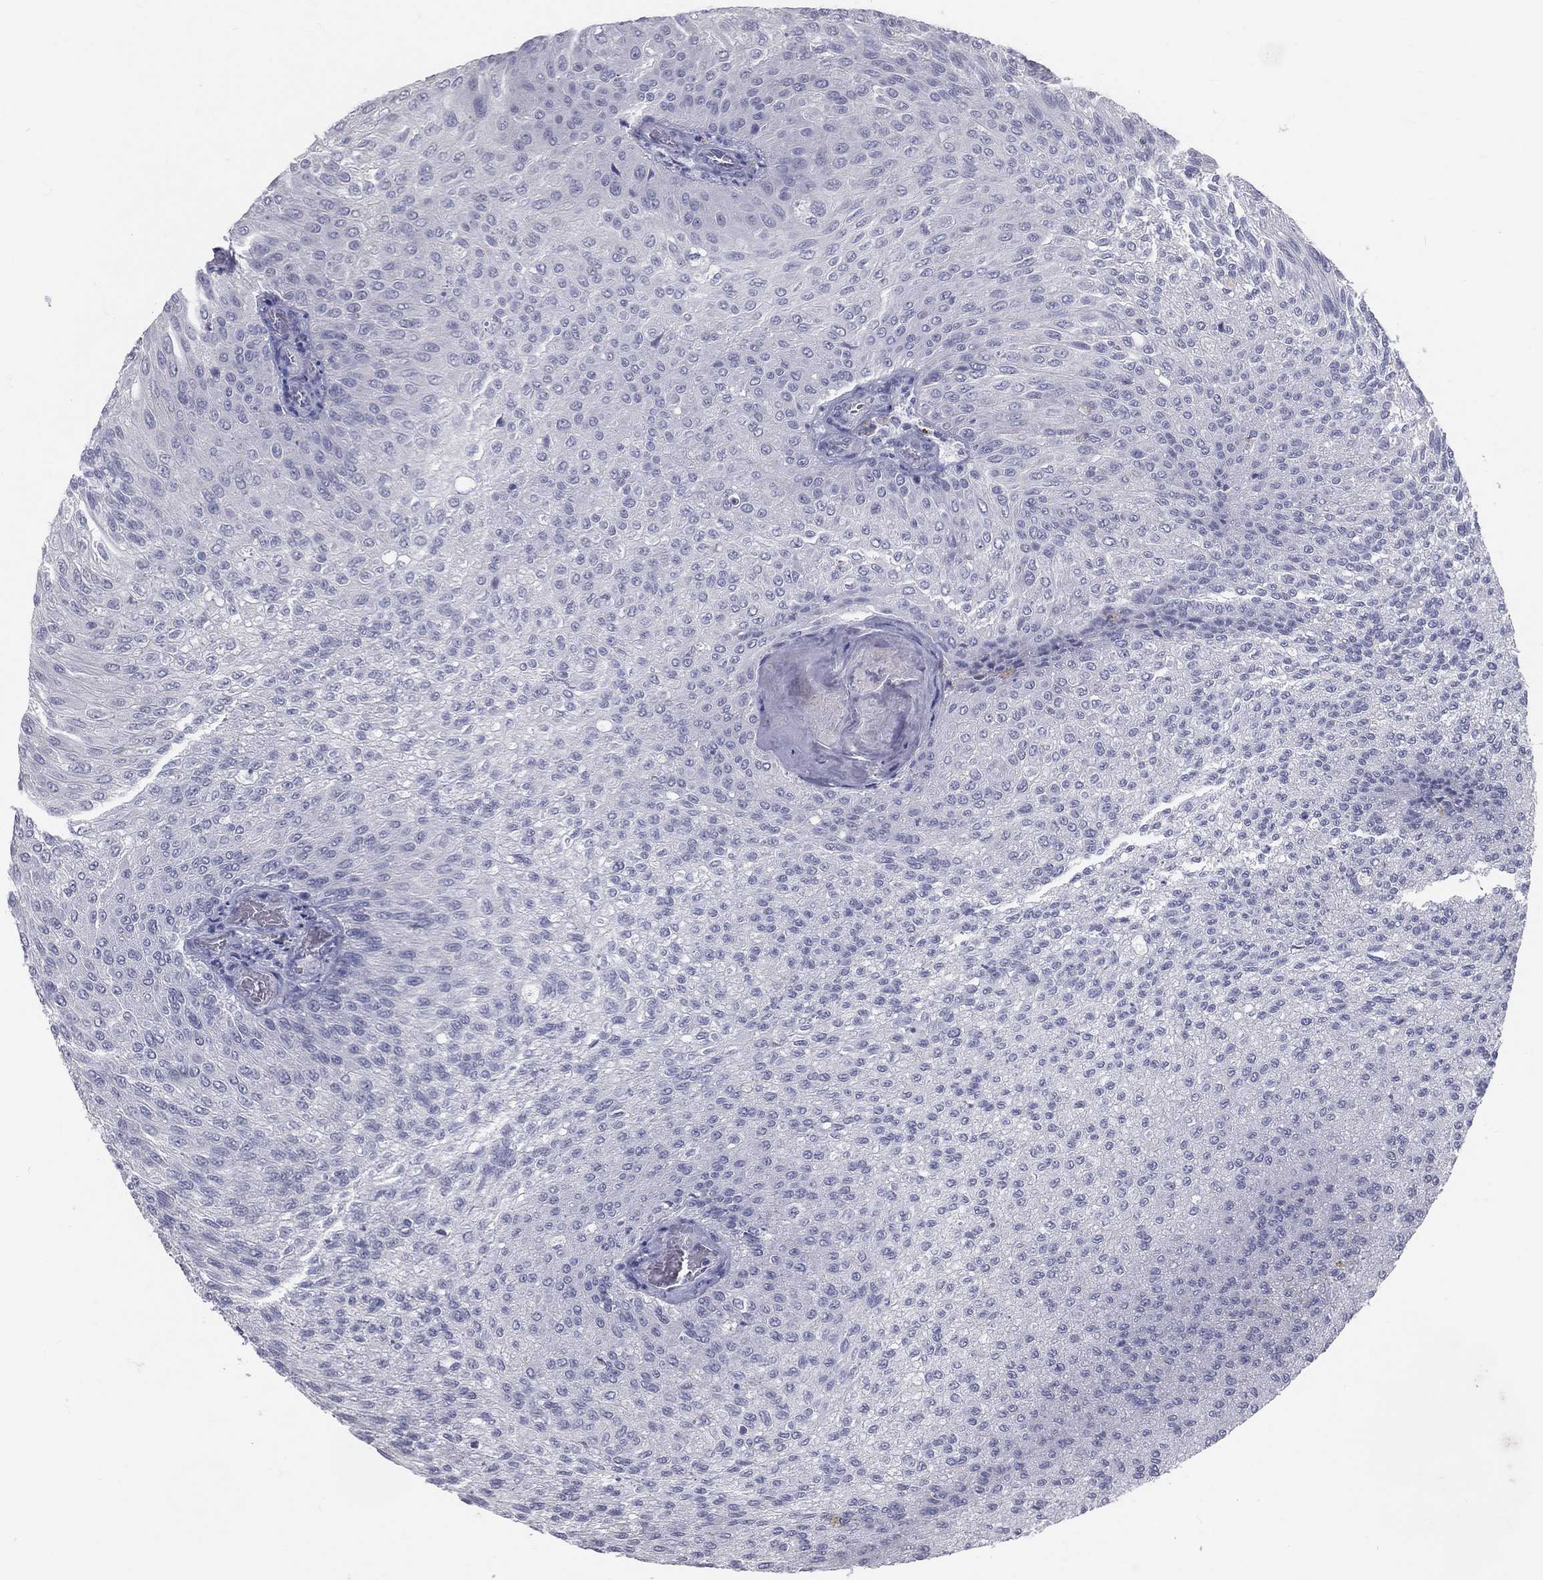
{"staining": {"intensity": "negative", "quantity": "none", "location": "none"}, "tissue": "urothelial cancer", "cell_type": "Tumor cells", "image_type": "cancer", "snomed": [{"axis": "morphology", "description": "Urothelial carcinoma, Low grade"}, {"axis": "topography", "description": "Ureter, NOS"}, {"axis": "topography", "description": "Urinary bladder"}], "caption": "A micrograph of human urothelial cancer is negative for staining in tumor cells.", "gene": "TFPI2", "patient": {"sex": "male", "age": 78}}